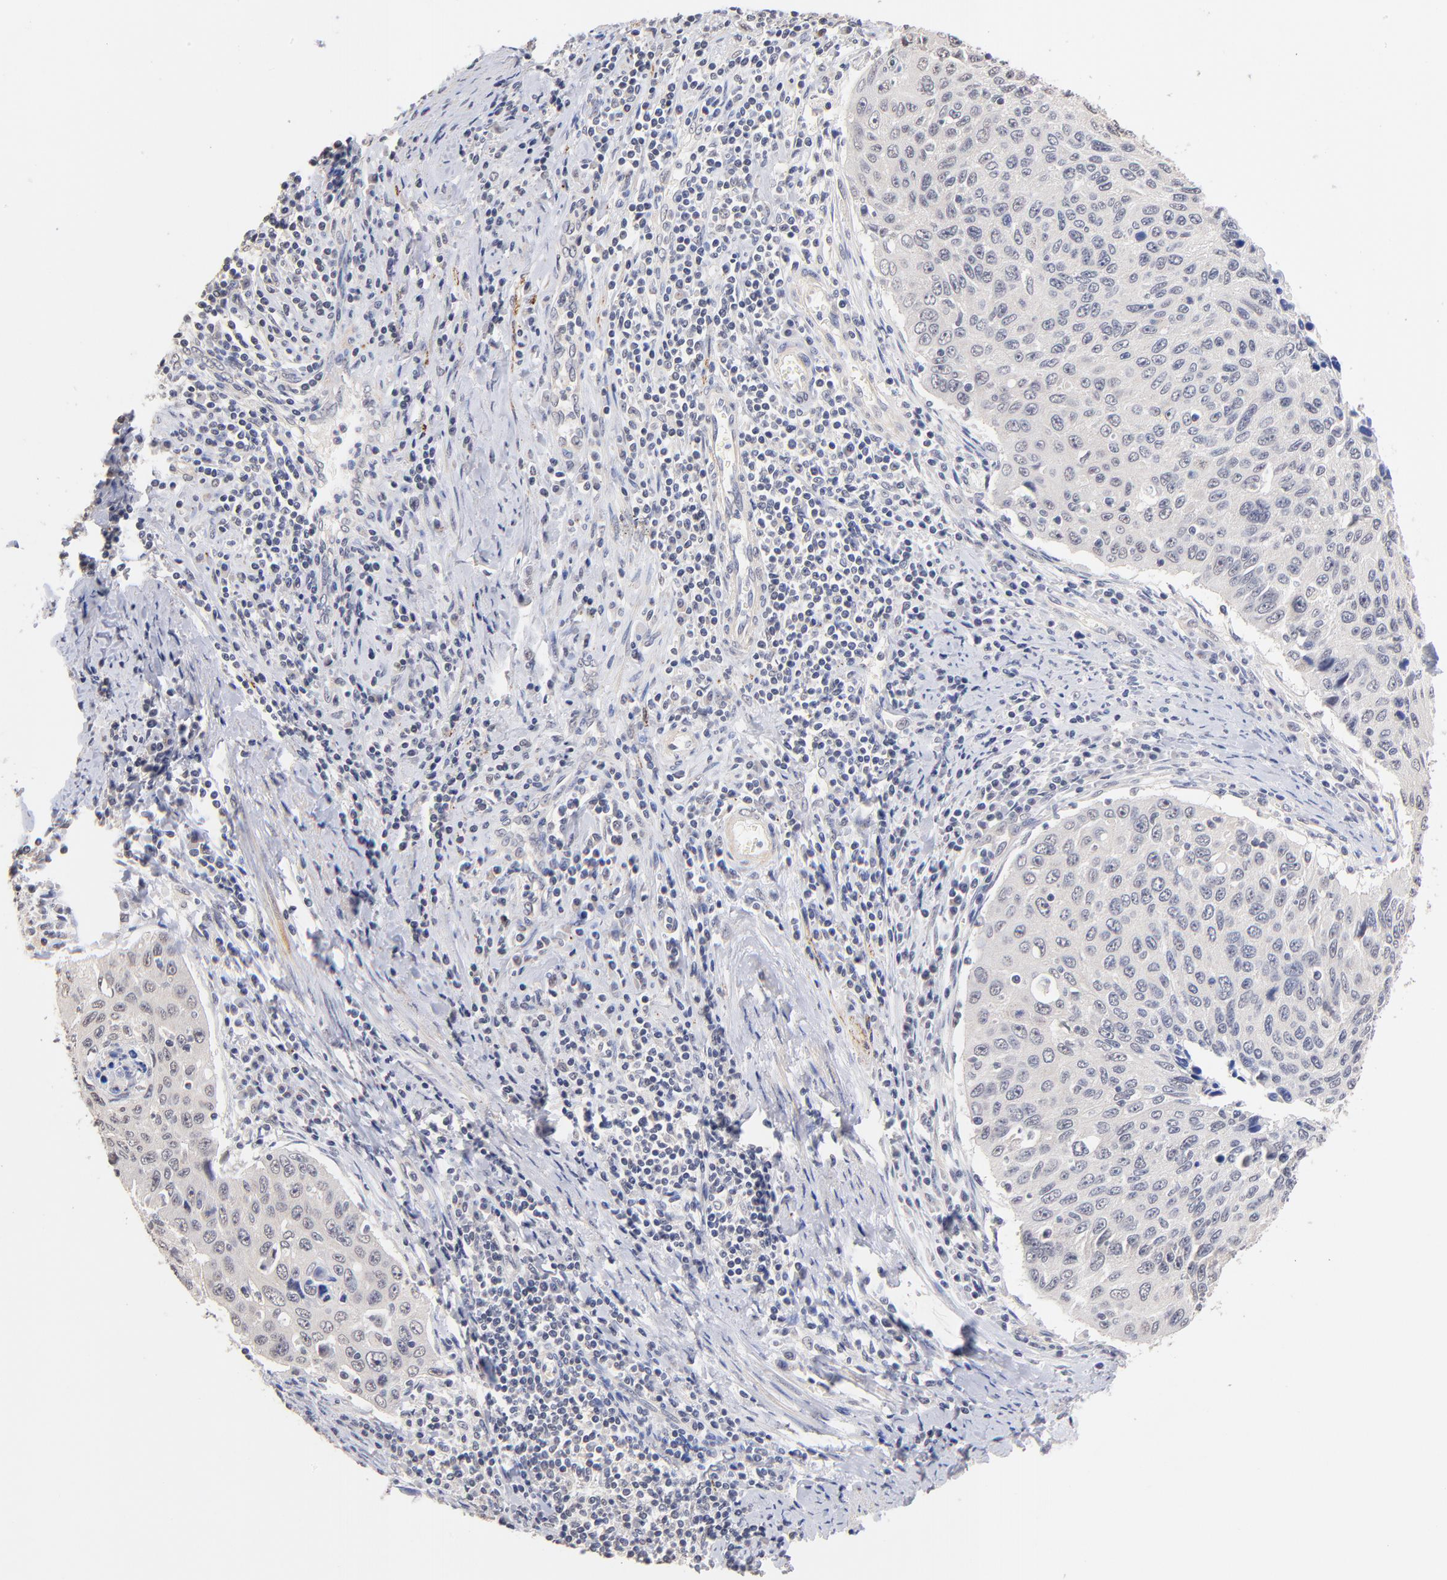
{"staining": {"intensity": "negative", "quantity": "none", "location": "none"}, "tissue": "cervical cancer", "cell_type": "Tumor cells", "image_type": "cancer", "snomed": [{"axis": "morphology", "description": "Squamous cell carcinoma, NOS"}, {"axis": "topography", "description": "Cervix"}], "caption": "Cervical squamous cell carcinoma was stained to show a protein in brown. There is no significant expression in tumor cells.", "gene": "RIBC2", "patient": {"sex": "female", "age": 53}}